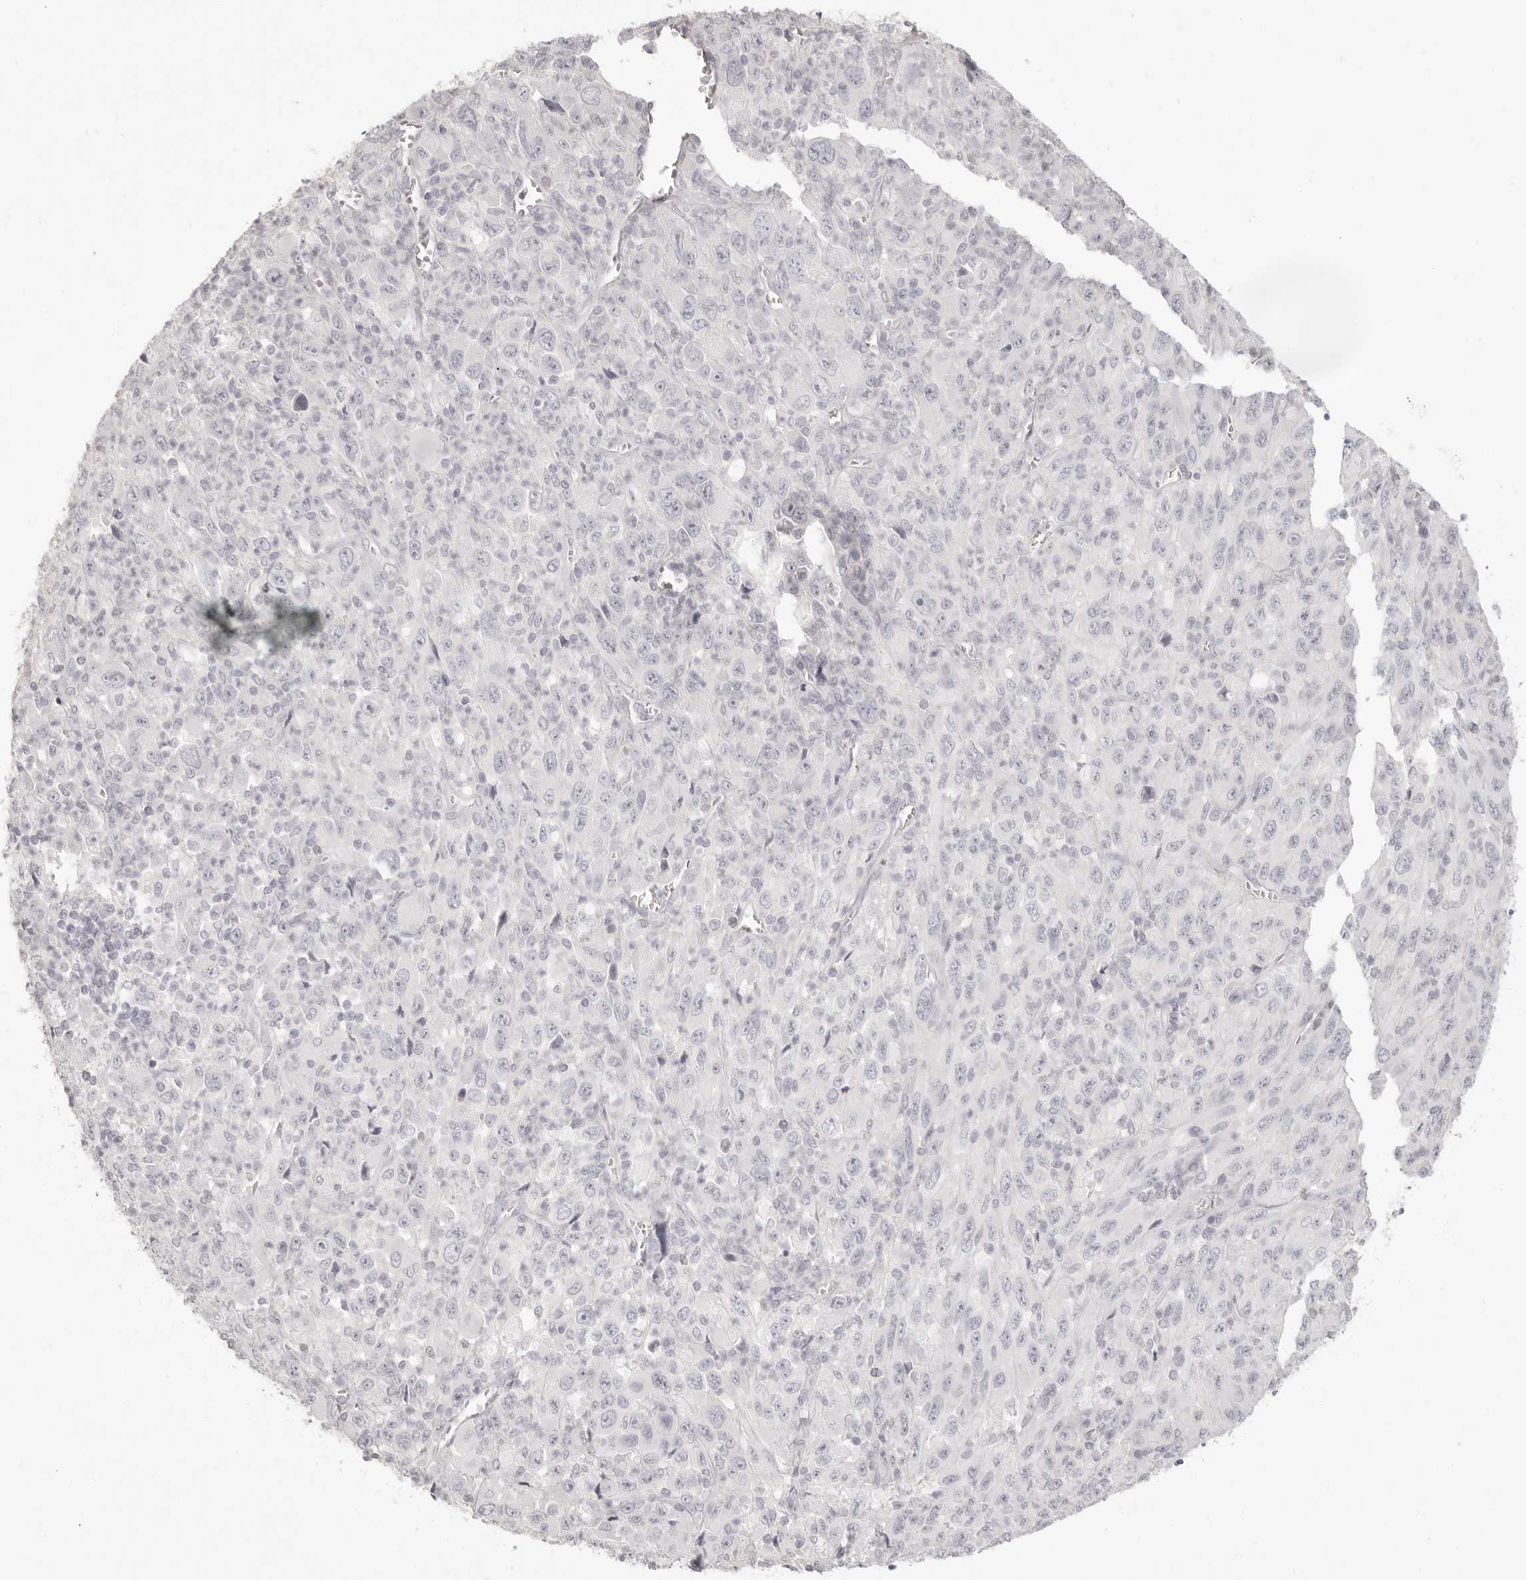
{"staining": {"intensity": "negative", "quantity": "none", "location": "none"}, "tissue": "melanoma", "cell_type": "Tumor cells", "image_type": "cancer", "snomed": [{"axis": "morphology", "description": "Malignant melanoma, Metastatic site"}, {"axis": "topography", "description": "Skin"}], "caption": "This photomicrograph is of malignant melanoma (metastatic site) stained with immunohistochemistry (IHC) to label a protein in brown with the nuclei are counter-stained blue. There is no staining in tumor cells.", "gene": "FABP1", "patient": {"sex": "female", "age": 56}}